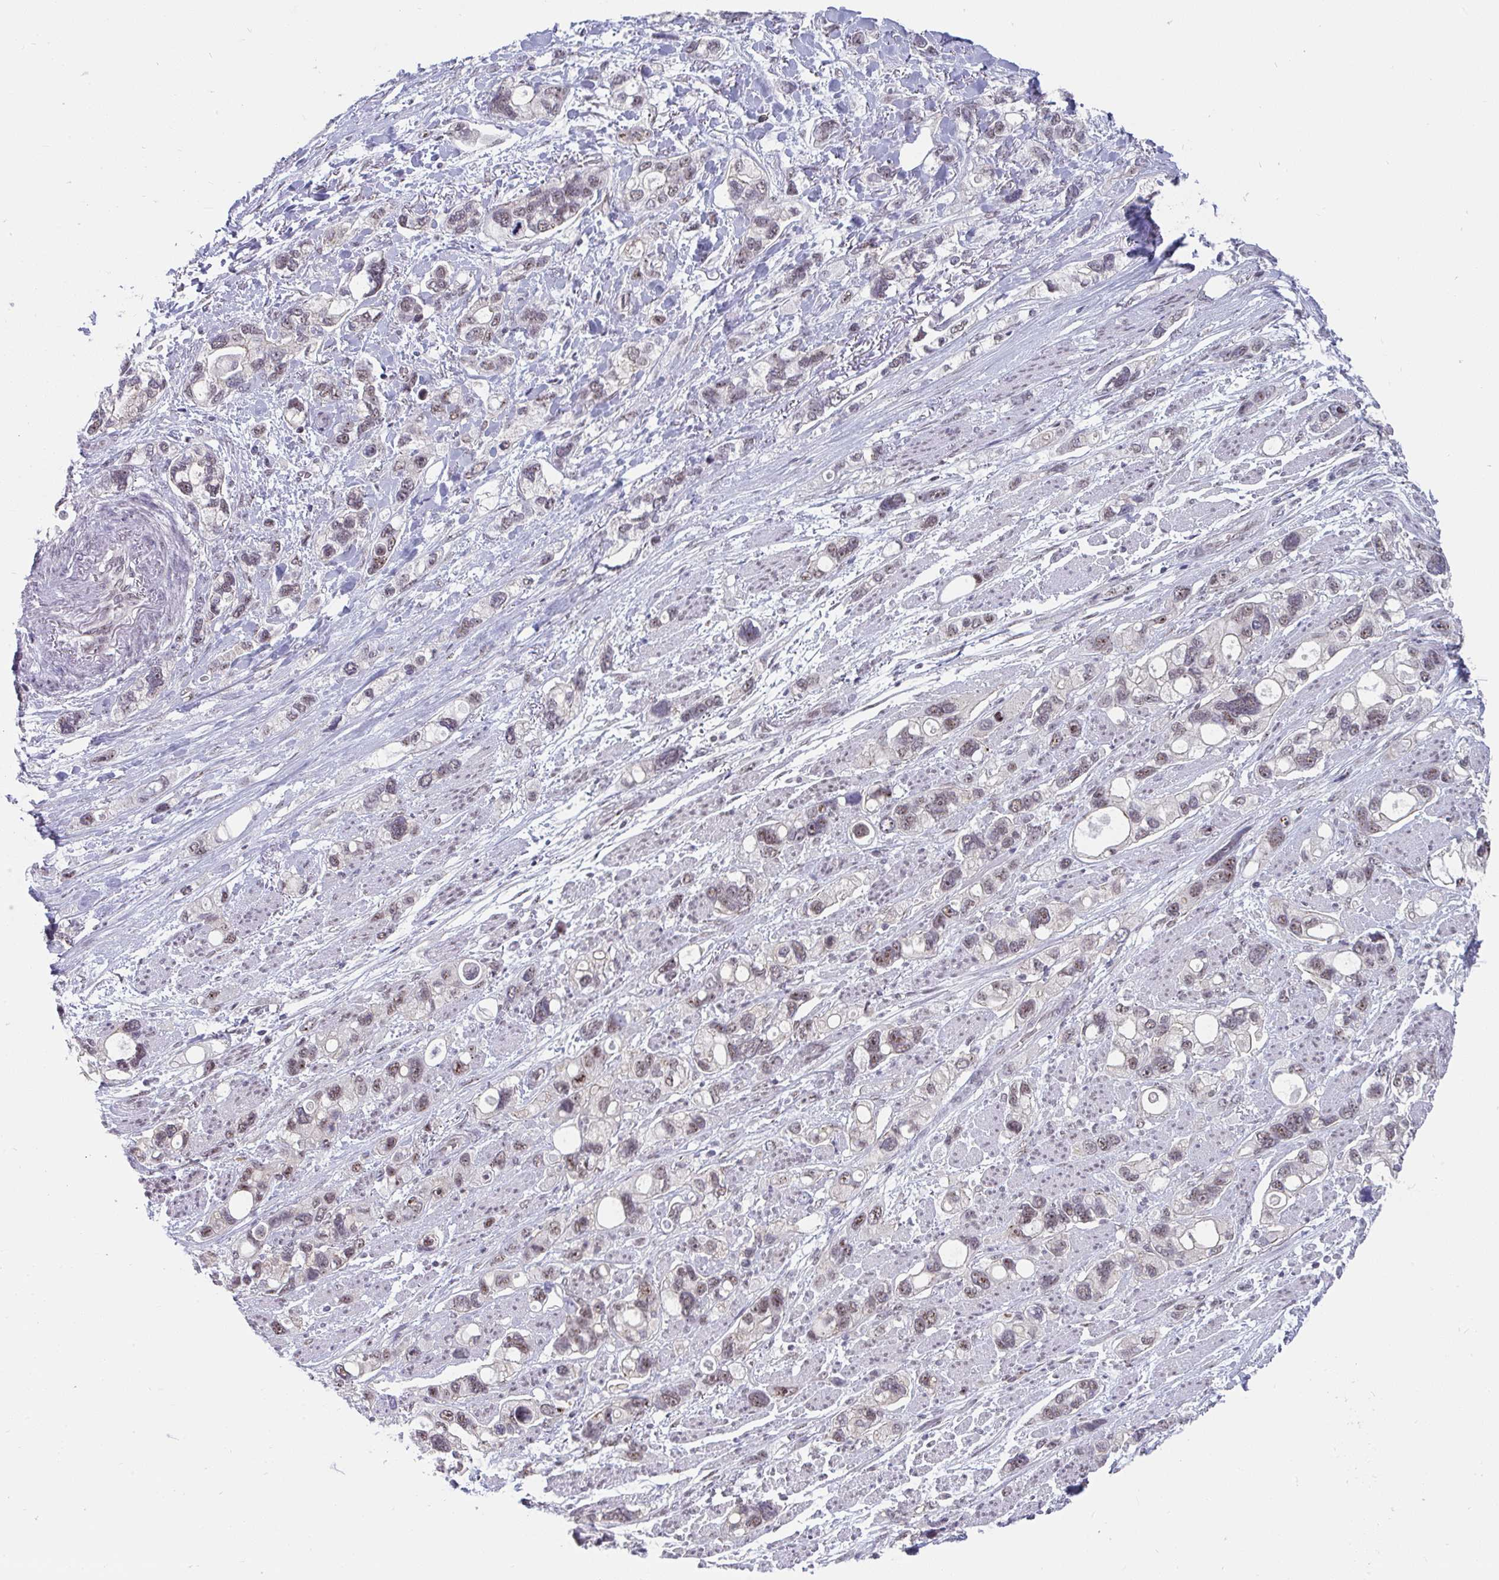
{"staining": {"intensity": "weak", "quantity": "25%-75%", "location": "nuclear"}, "tissue": "stomach cancer", "cell_type": "Tumor cells", "image_type": "cancer", "snomed": [{"axis": "morphology", "description": "Adenocarcinoma, NOS"}, {"axis": "topography", "description": "Stomach, upper"}], "caption": "Tumor cells reveal low levels of weak nuclear staining in approximately 25%-75% of cells in human stomach adenocarcinoma.", "gene": "PRR14", "patient": {"sex": "female", "age": 81}}